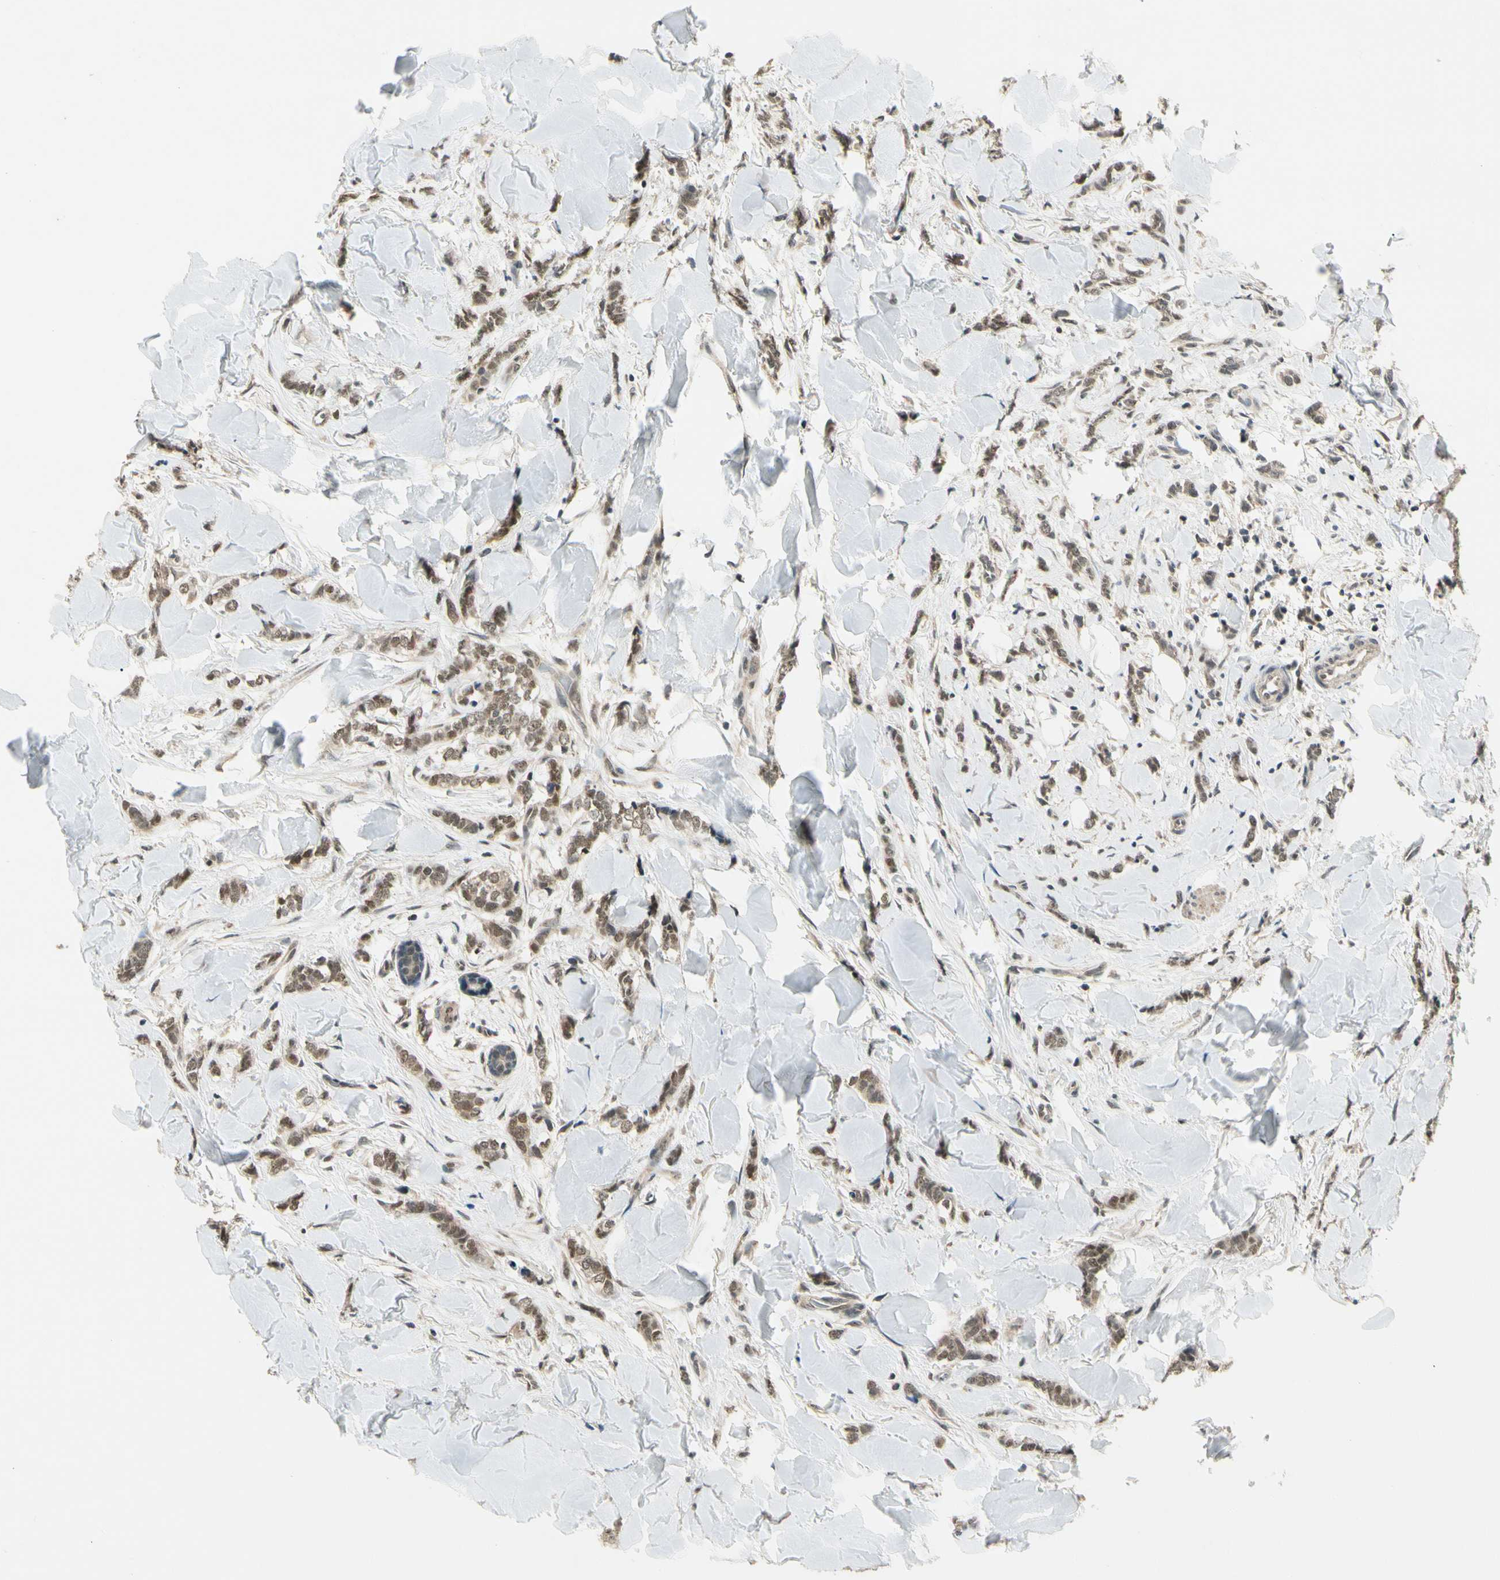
{"staining": {"intensity": "moderate", "quantity": ">75%", "location": "cytoplasmic/membranous,nuclear"}, "tissue": "breast cancer", "cell_type": "Tumor cells", "image_type": "cancer", "snomed": [{"axis": "morphology", "description": "Lobular carcinoma"}, {"axis": "topography", "description": "Skin"}, {"axis": "topography", "description": "Breast"}], "caption": "The immunohistochemical stain highlights moderate cytoplasmic/membranous and nuclear positivity in tumor cells of breast lobular carcinoma tissue. Nuclei are stained in blue.", "gene": "ZSCAN12", "patient": {"sex": "female", "age": 46}}